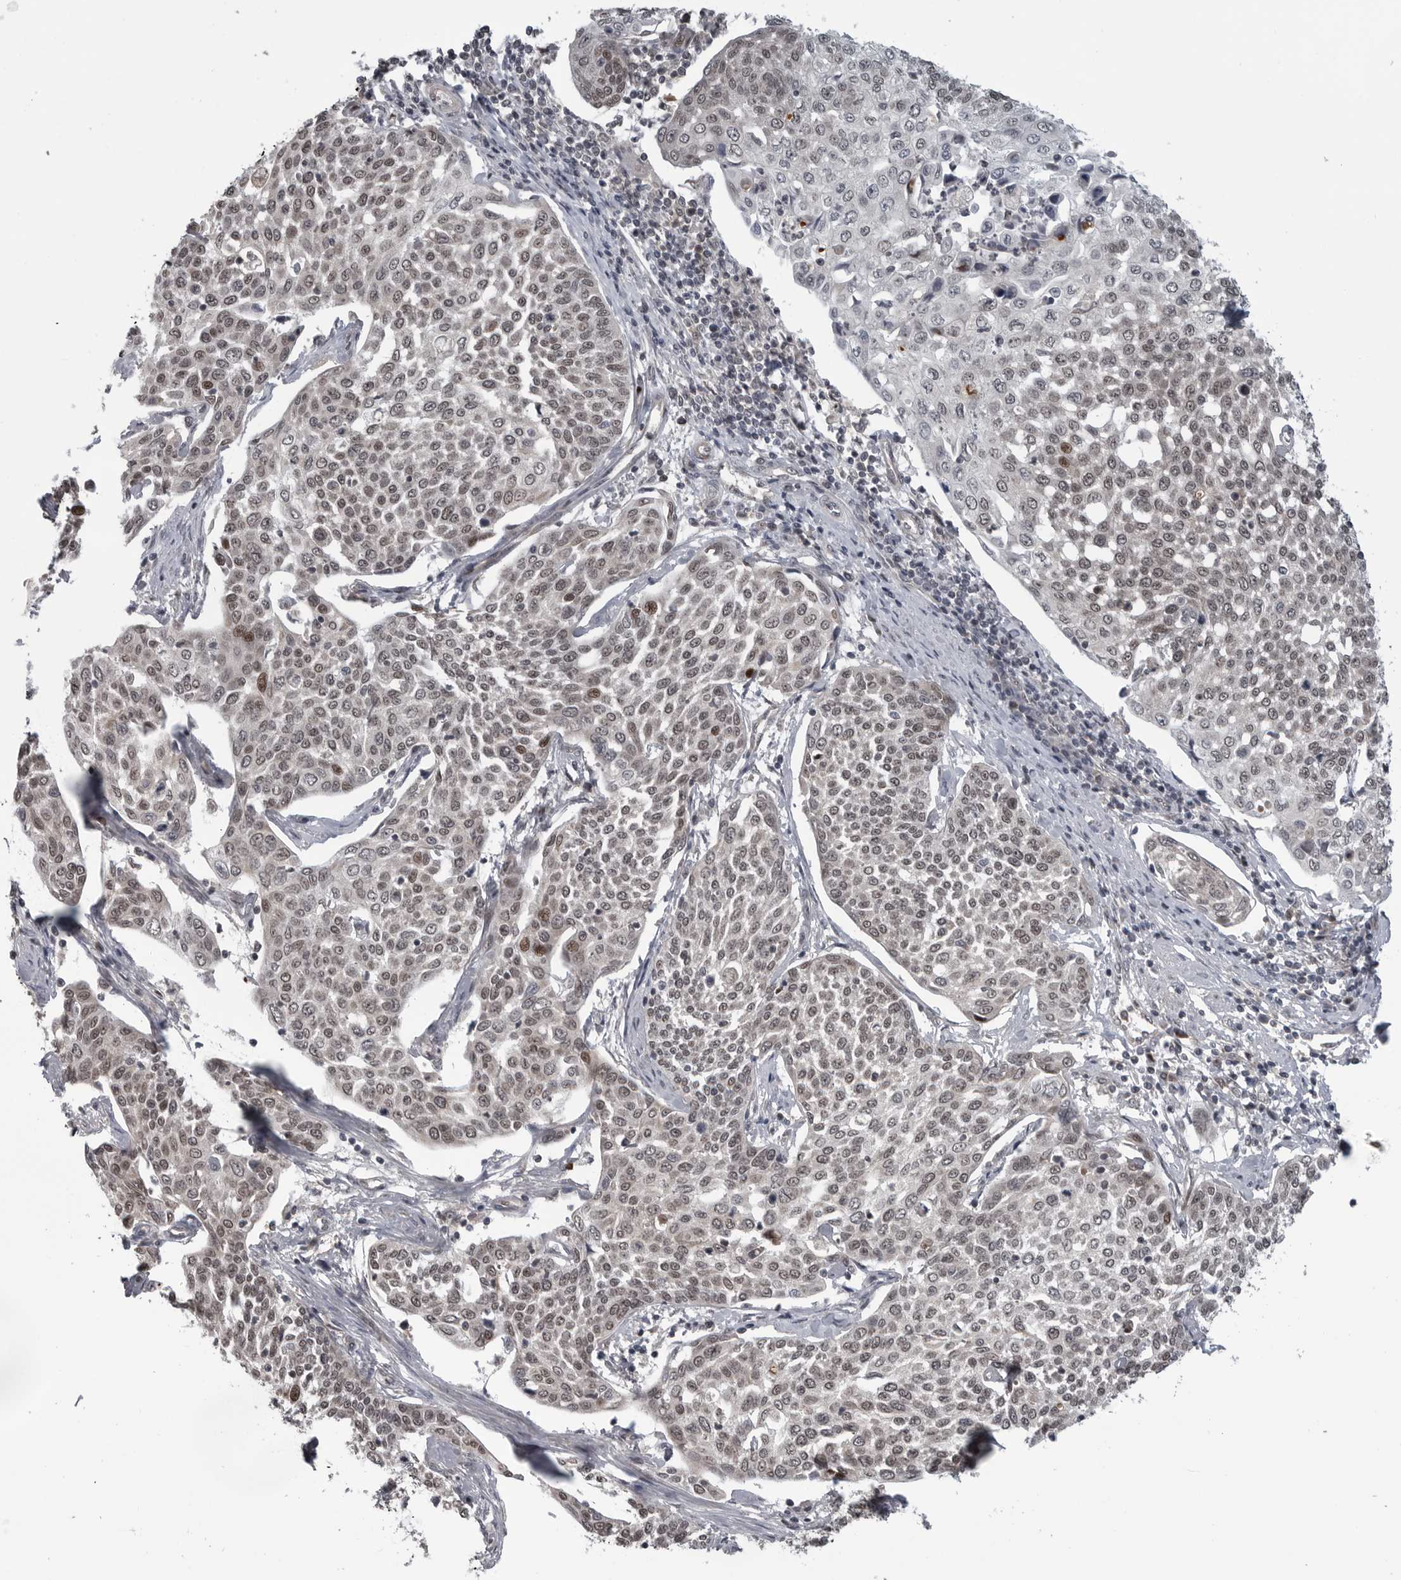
{"staining": {"intensity": "moderate", "quantity": "<25%", "location": "nuclear"}, "tissue": "cervical cancer", "cell_type": "Tumor cells", "image_type": "cancer", "snomed": [{"axis": "morphology", "description": "Squamous cell carcinoma, NOS"}, {"axis": "topography", "description": "Cervix"}], "caption": "A low amount of moderate nuclear staining is identified in about <25% of tumor cells in cervical squamous cell carcinoma tissue. The staining is performed using DAB (3,3'-diaminobenzidine) brown chromogen to label protein expression. The nuclei are counter-stained blue using hematoxylin.", "gene": "FAAP100", "patient": {"sex": "female", "age": 34}}